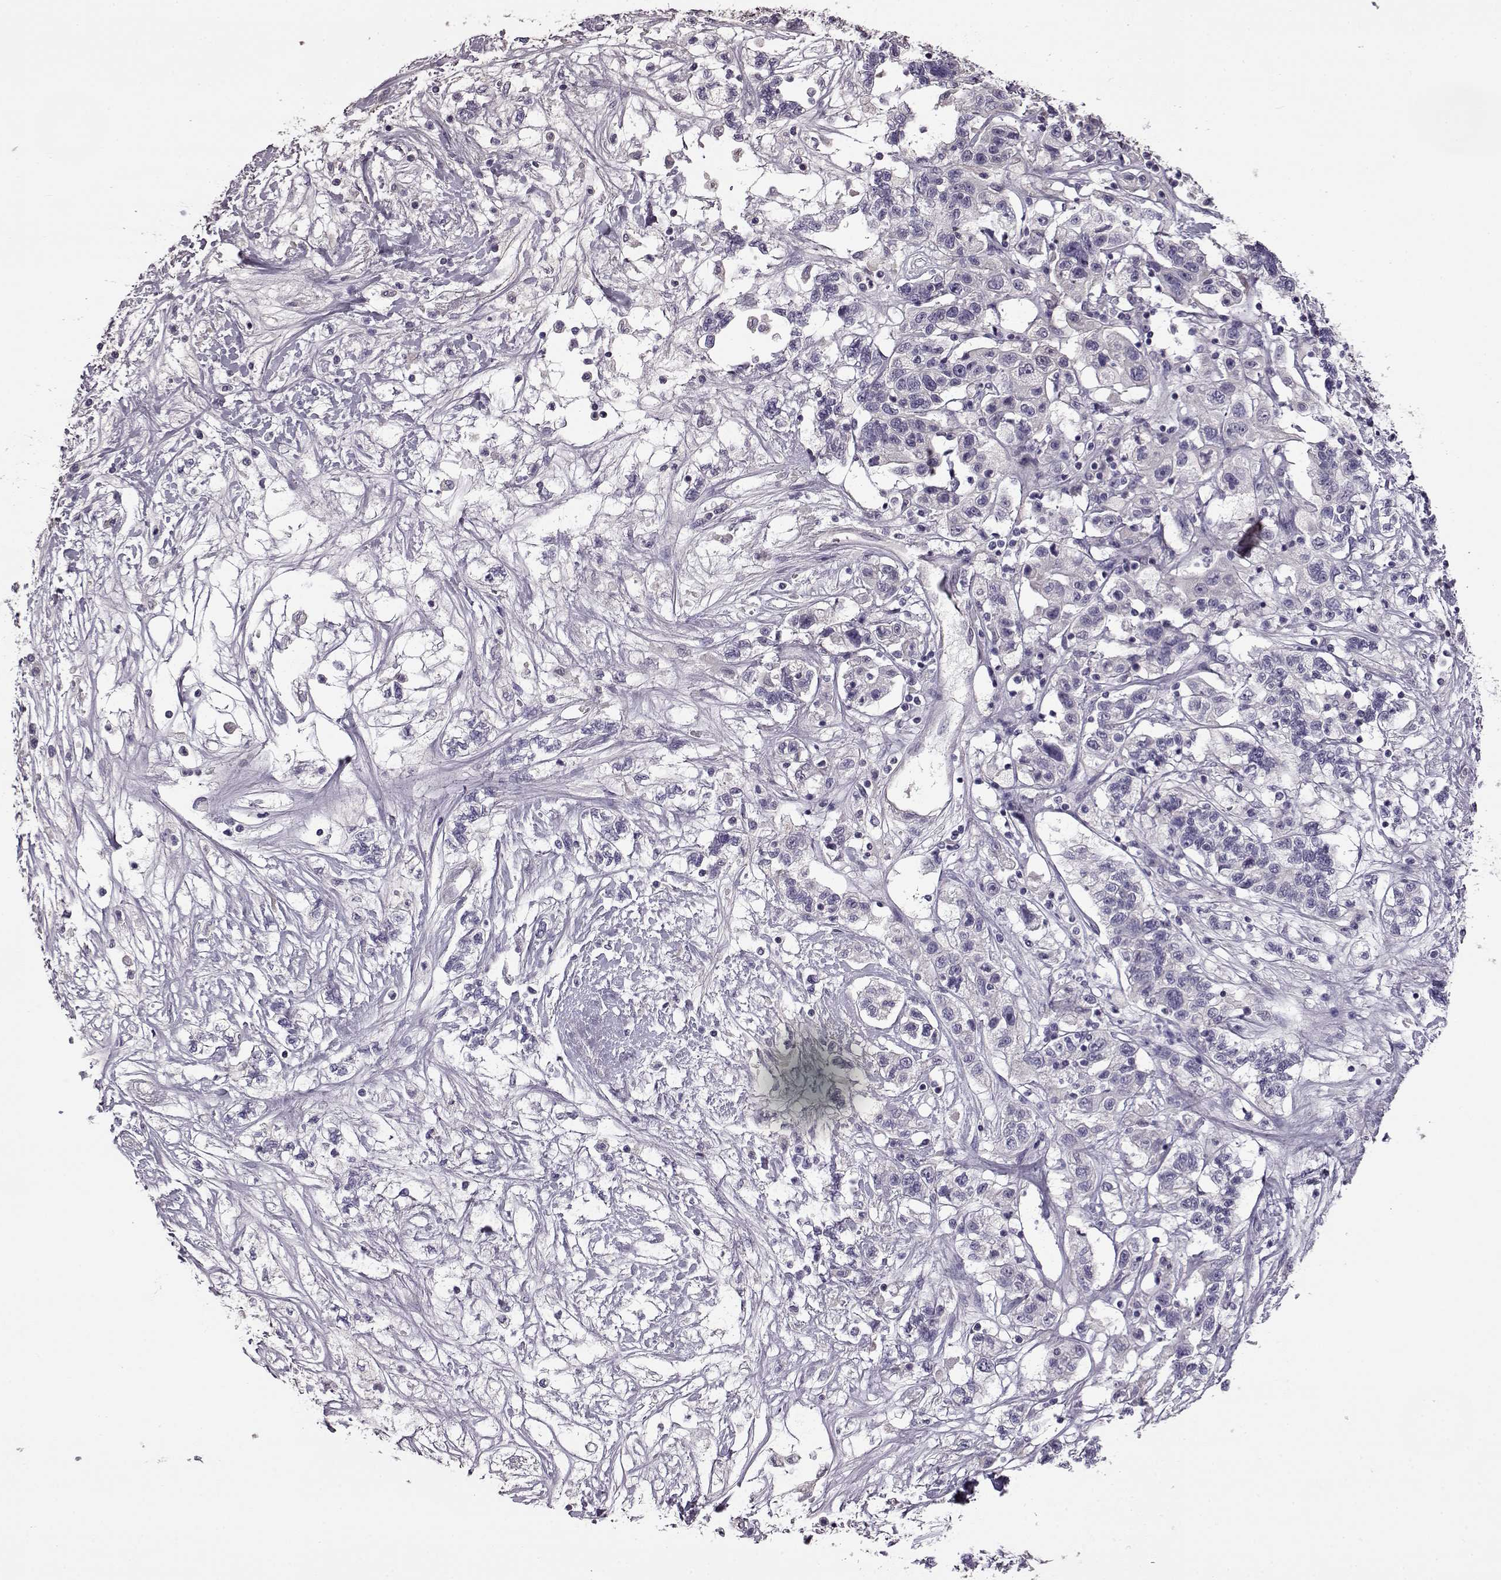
{"staining": {"intensity": "negative", "quantity": "none", "location": "none"}, "tissue": "liver cancer", "cell_type": "Tumor cells", "image_type": "cancer", "snomed": [{"axis": "morphology", "description": "Adenocarcinoma, NOS"}, {"axis": "morphology", "description": "Cholangiocarcinoma"}, {"axis": "topography", "description": "Liver"}], "caption": "This image is of liver cancer stained with immunohistochemistry (IHC) to label a protein in brown with the nuclei are counter-stained blue. There is no staining in tumor cells.", "gene": "EDDM3B", "patient": {"sex": "male", "age": 64}}